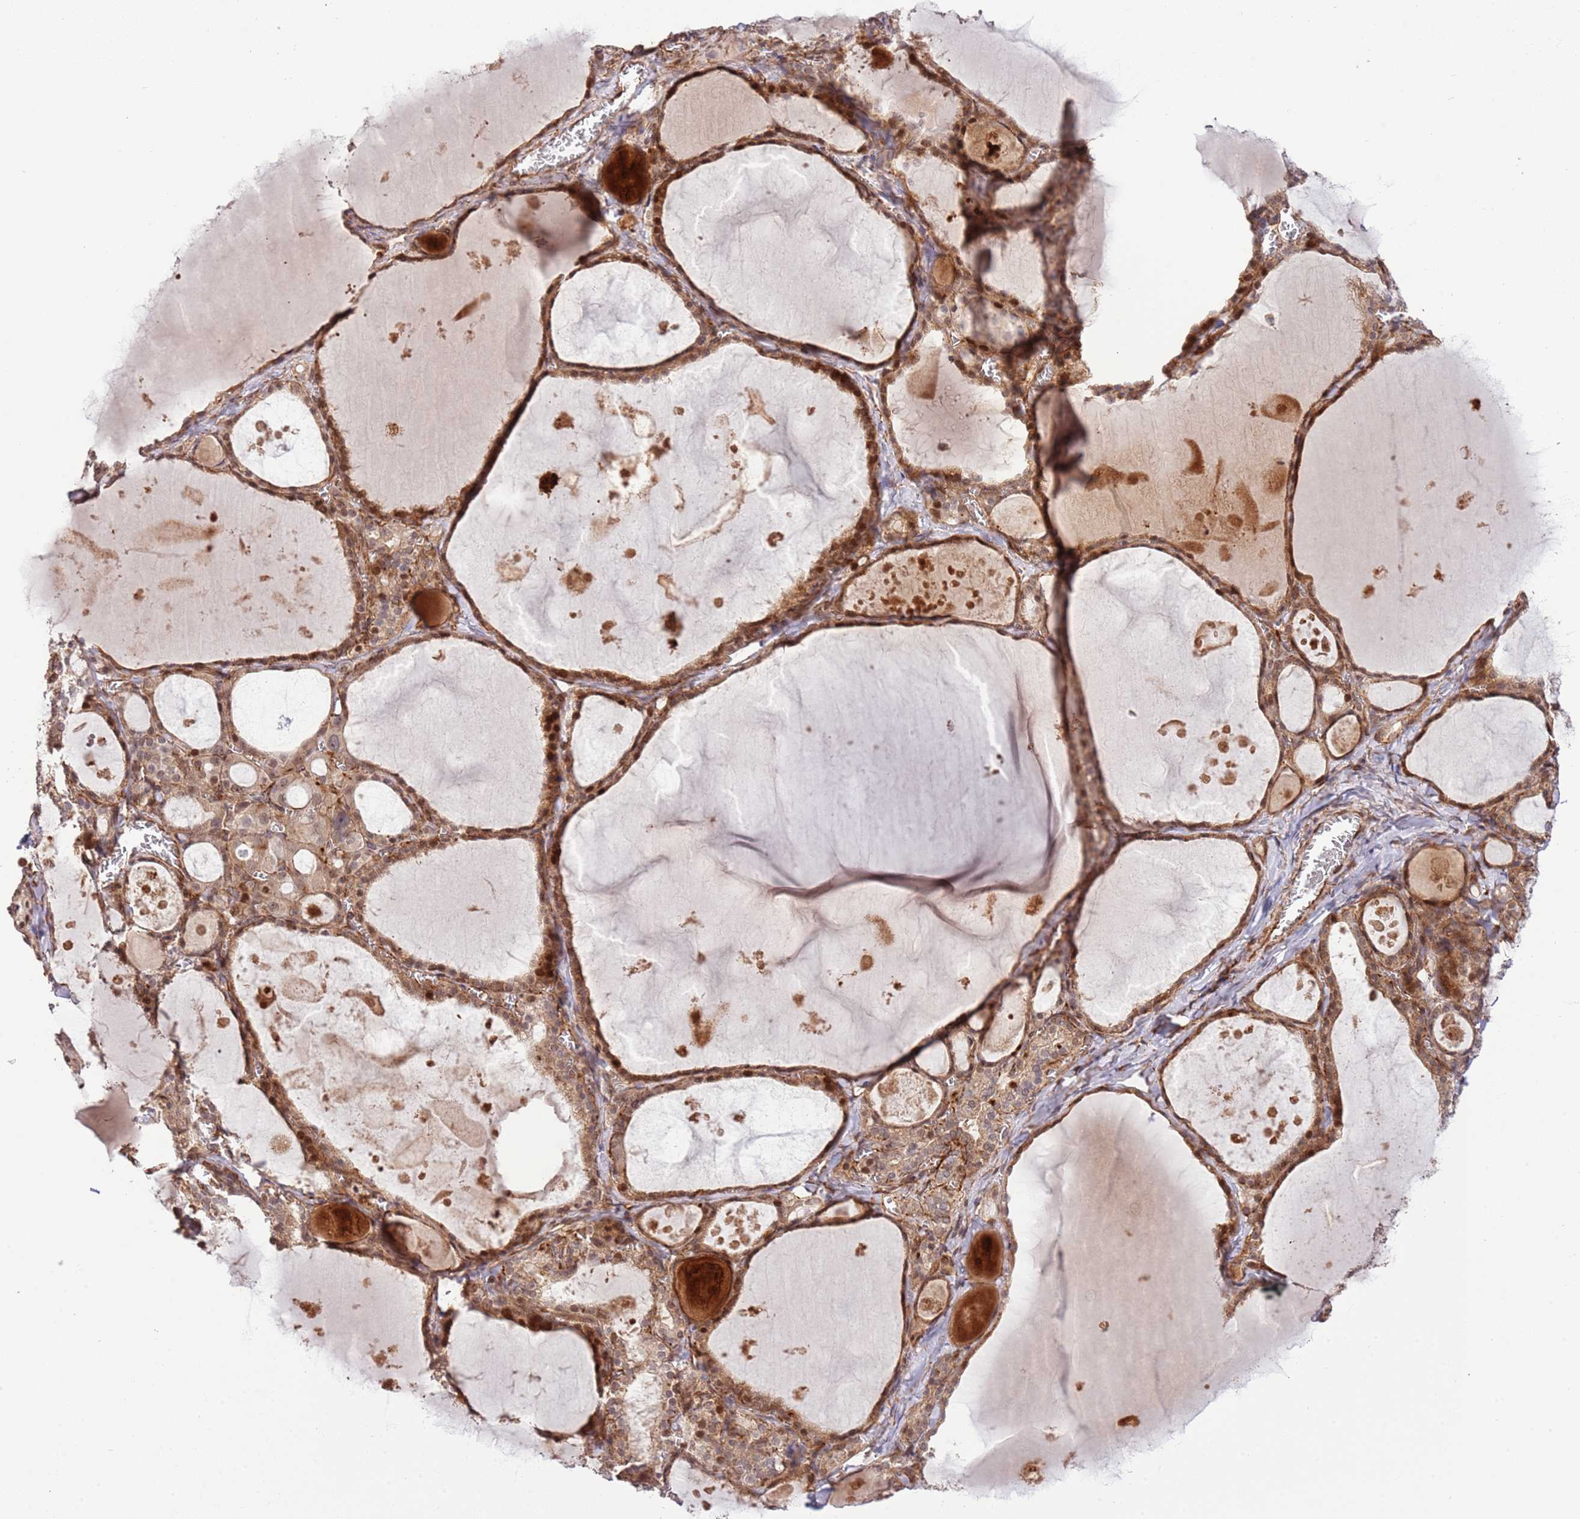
{"staining": {"intensity": "moderate", "quantity": ">75%", "location": "cytoplasmic/membranous,nuclear"}, "tissue": "thyroid gland", "cell_type": "Glandular cells", "image_type": "normal", "snomed": [{"axis": "morphology", "description": "Normal tissue, NOS"}, {"axis": "topography", "description": "Thyroid gland"}], "caption": "Immunohistochemistry (DAB) staining of normal thyroid gland exhibits moderate cytoplasmic/membranous,nuclear protein staining in about >75% of glandular cells.", "gene": "NEK3", "patient": {"sex": "male", "age": 56}}